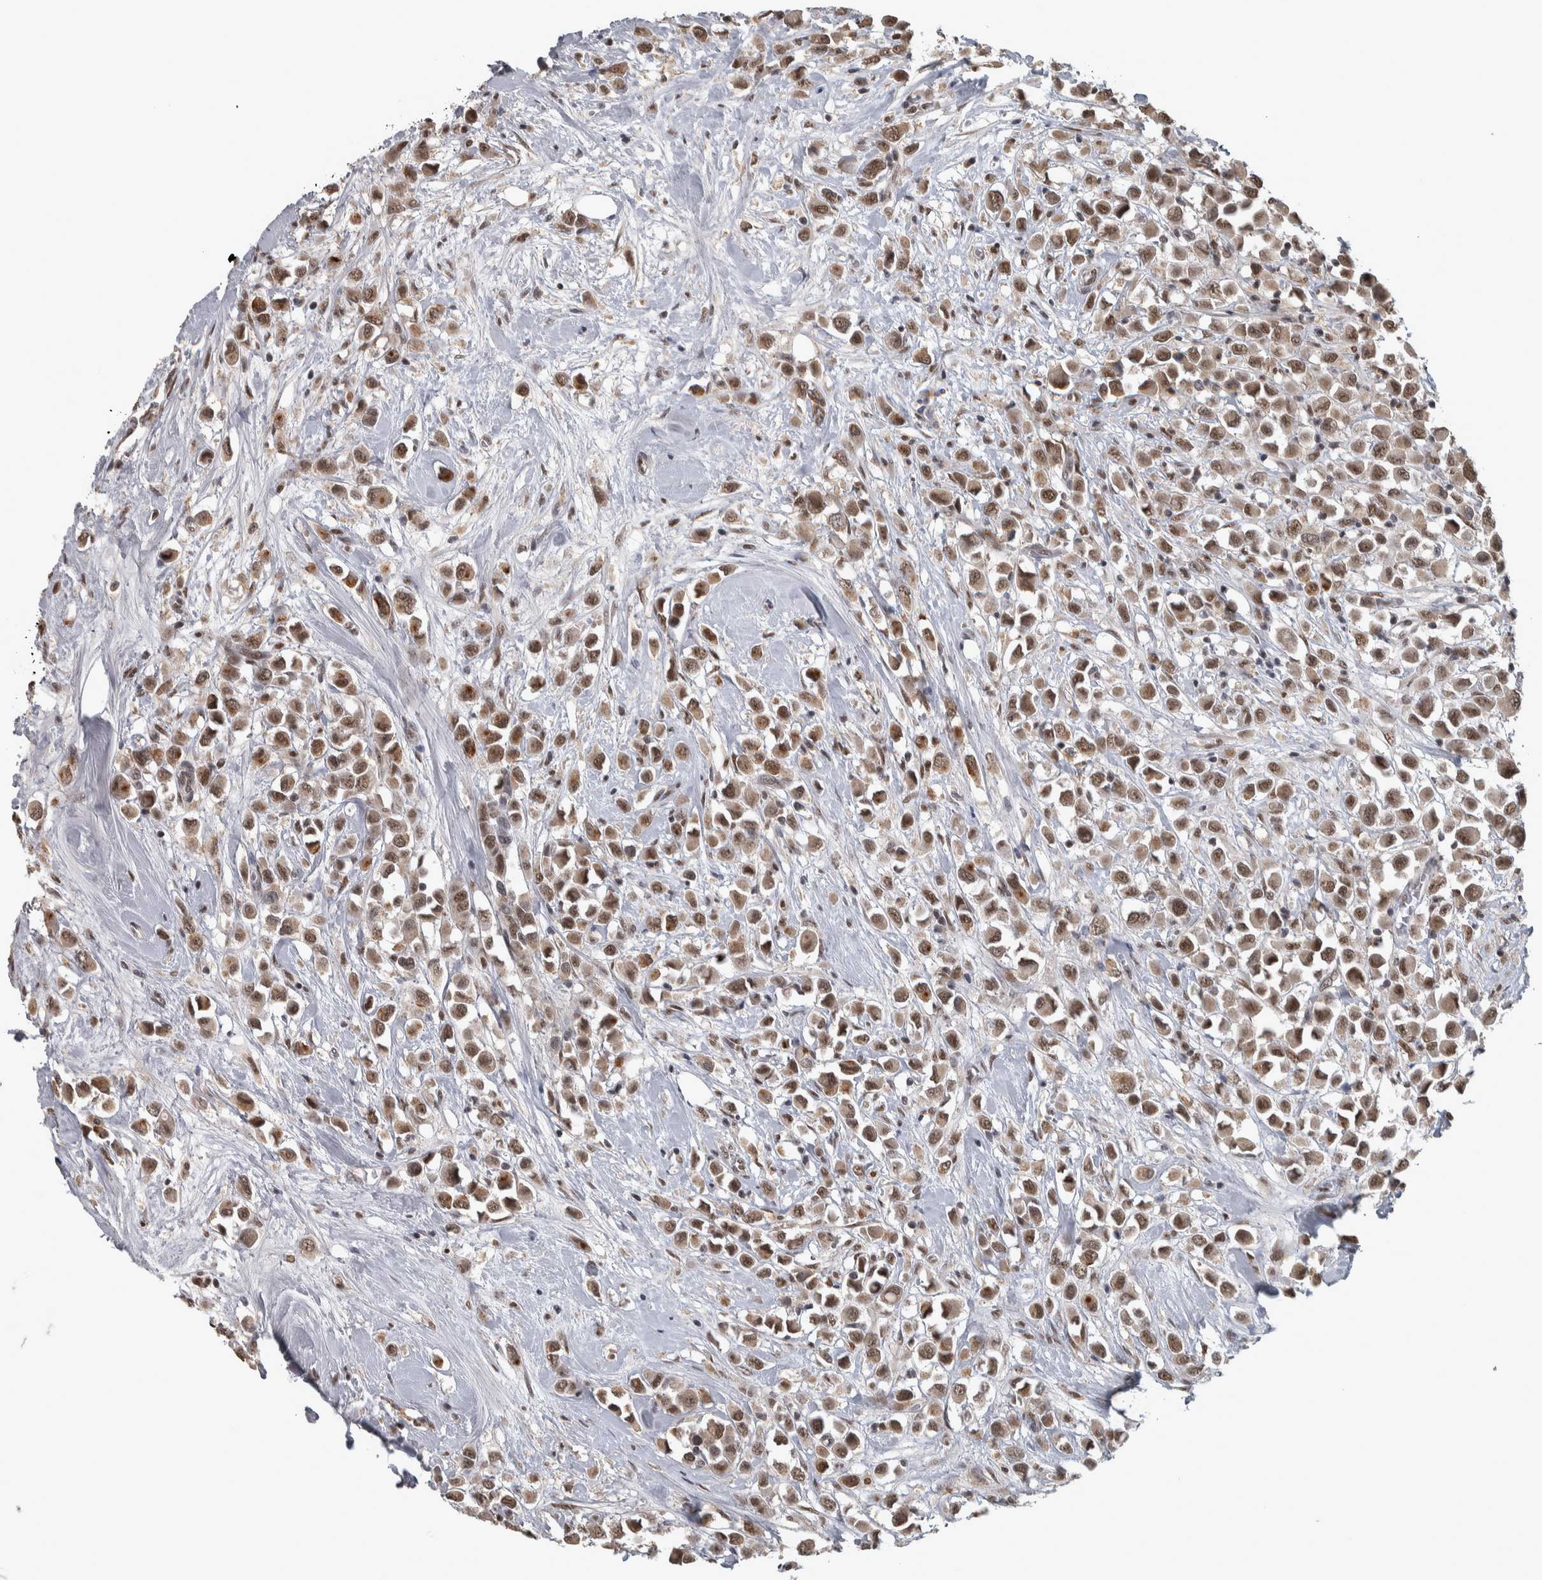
{"staining": {"intensity": "moderate", "quantity": ">75%", "location": "nuclear"}, "tissue": "breast cancer", "cell_type": "Tumor cells", "image_type": "cancer", "snomed": [{"axis": "morphology", "description": "Duct carcinoma"}, {"axis": "topography", "description": "Breast"}], "caption": "Breast invasive ductal carcinoma was stained to show a protein in brown. There is medium levels of moderate nuclear expression in approximately >75% of tumor cells. The staining is performed using DAB (3,3'-diaminobenzidine) brown chromogen to label protein expression. The nuclei are counter-stained blue using hematoxylin.", "gene": "DDX42", "patient": {"sex": "female", "age": 61}}